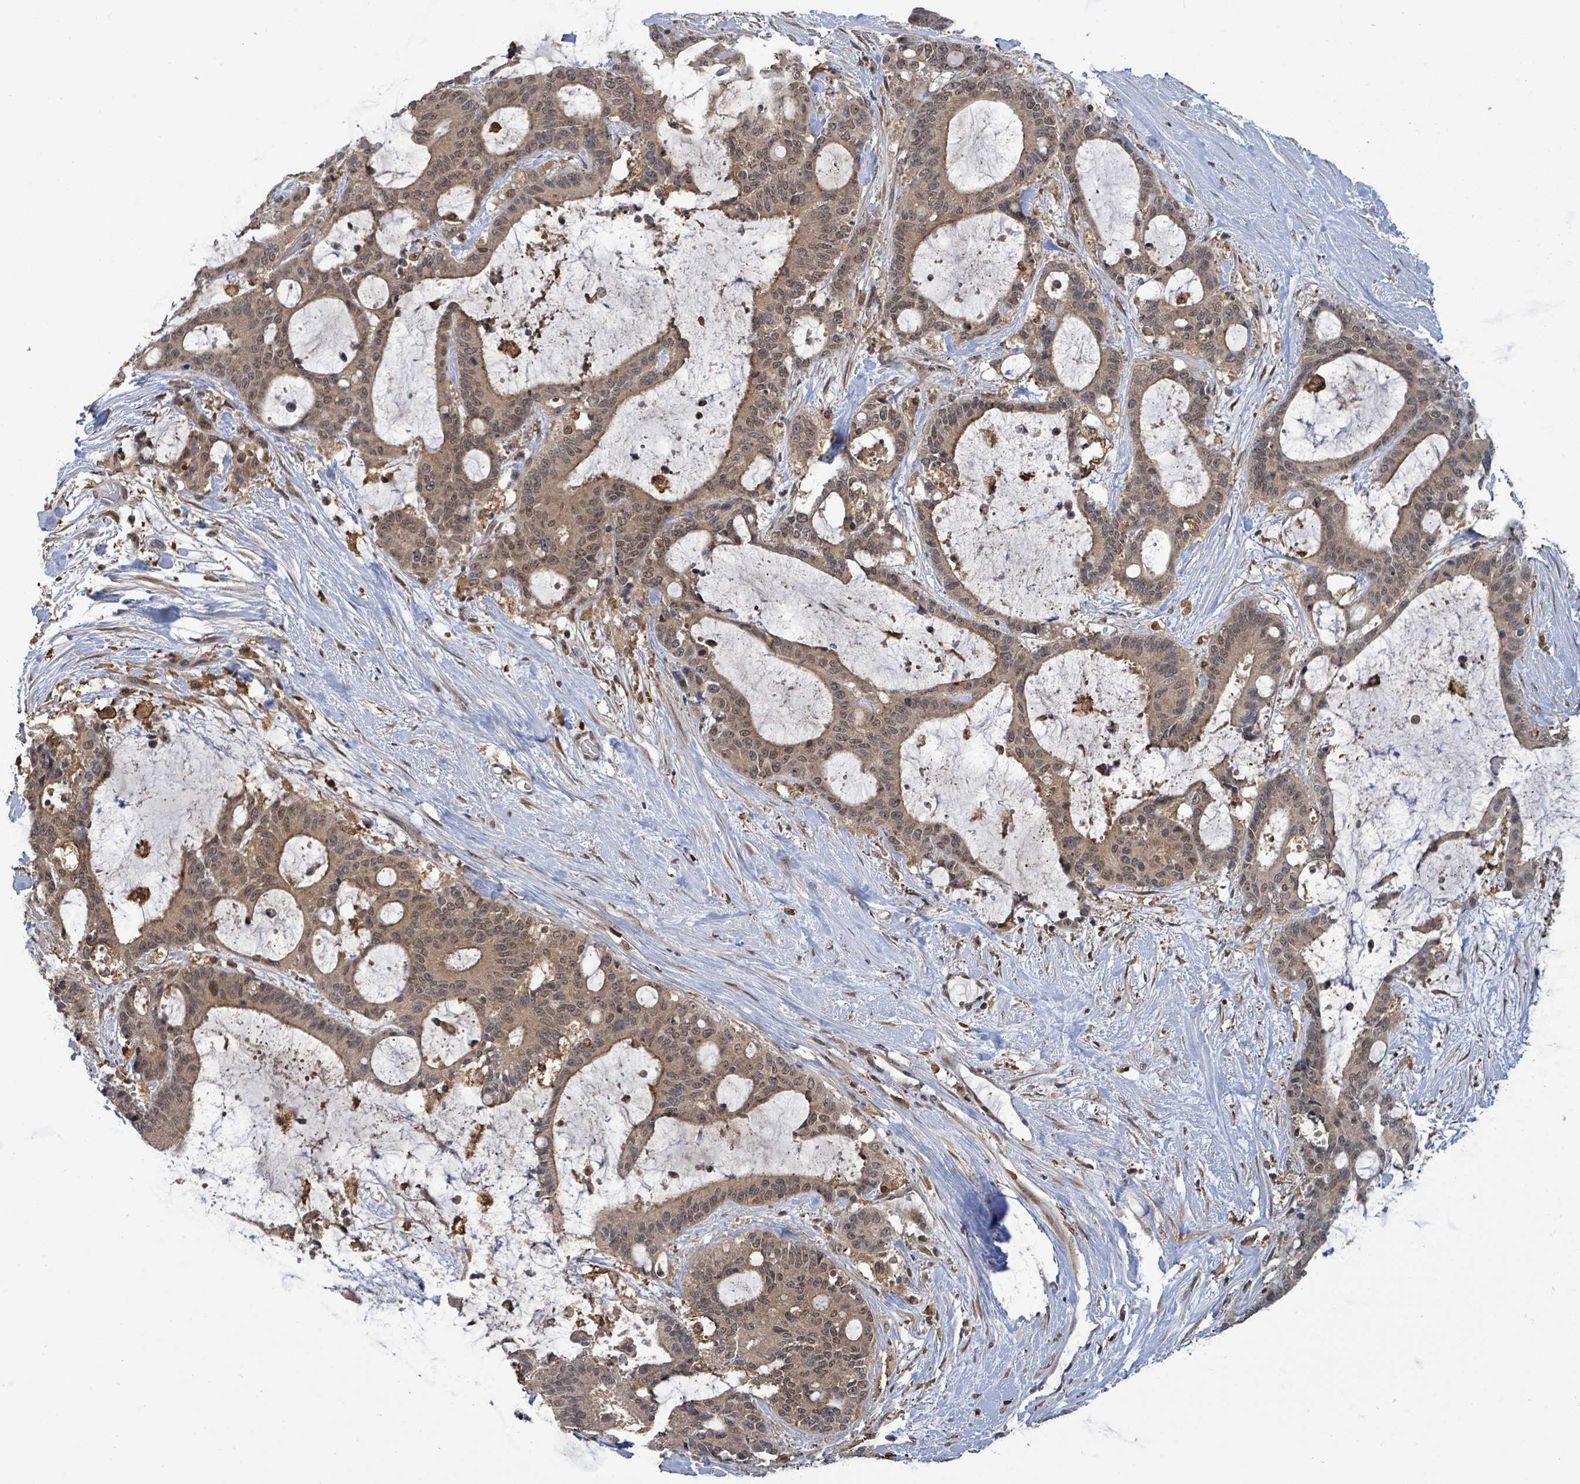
{"staining": {"intensity": "moderate", "quantity": ">75%", "location": "cytoplasmic/membranous,nuclear"}, "tissue": "liver cancer", "cell_type": "Tumor cells", "image_type": "cancer", "snomed": [{"axis": "morphology", "description": "Normal tissue, NOS"}, {"axis": "morphology", "description": "Cholangiocarcinoma"}, {"axis": "topography", "description": "Liver"}, {"axis": "topography", "description": "Peripheral nerve tissue"}], "caption": "Immunohistochemistry (IHC) micrograph of neoplastic tissue: liver cancer stained using immunohistochemistry (IHC) reveals medium levels of moderate protein expression localized specifically in the cytoplasmic/membranous and nuclear of tumor cells, appearing as a cytoplasmic/membranous and nuclear brown color.", "gene": "FBXO6", "patient": {"sex": "female", "age": 73}}